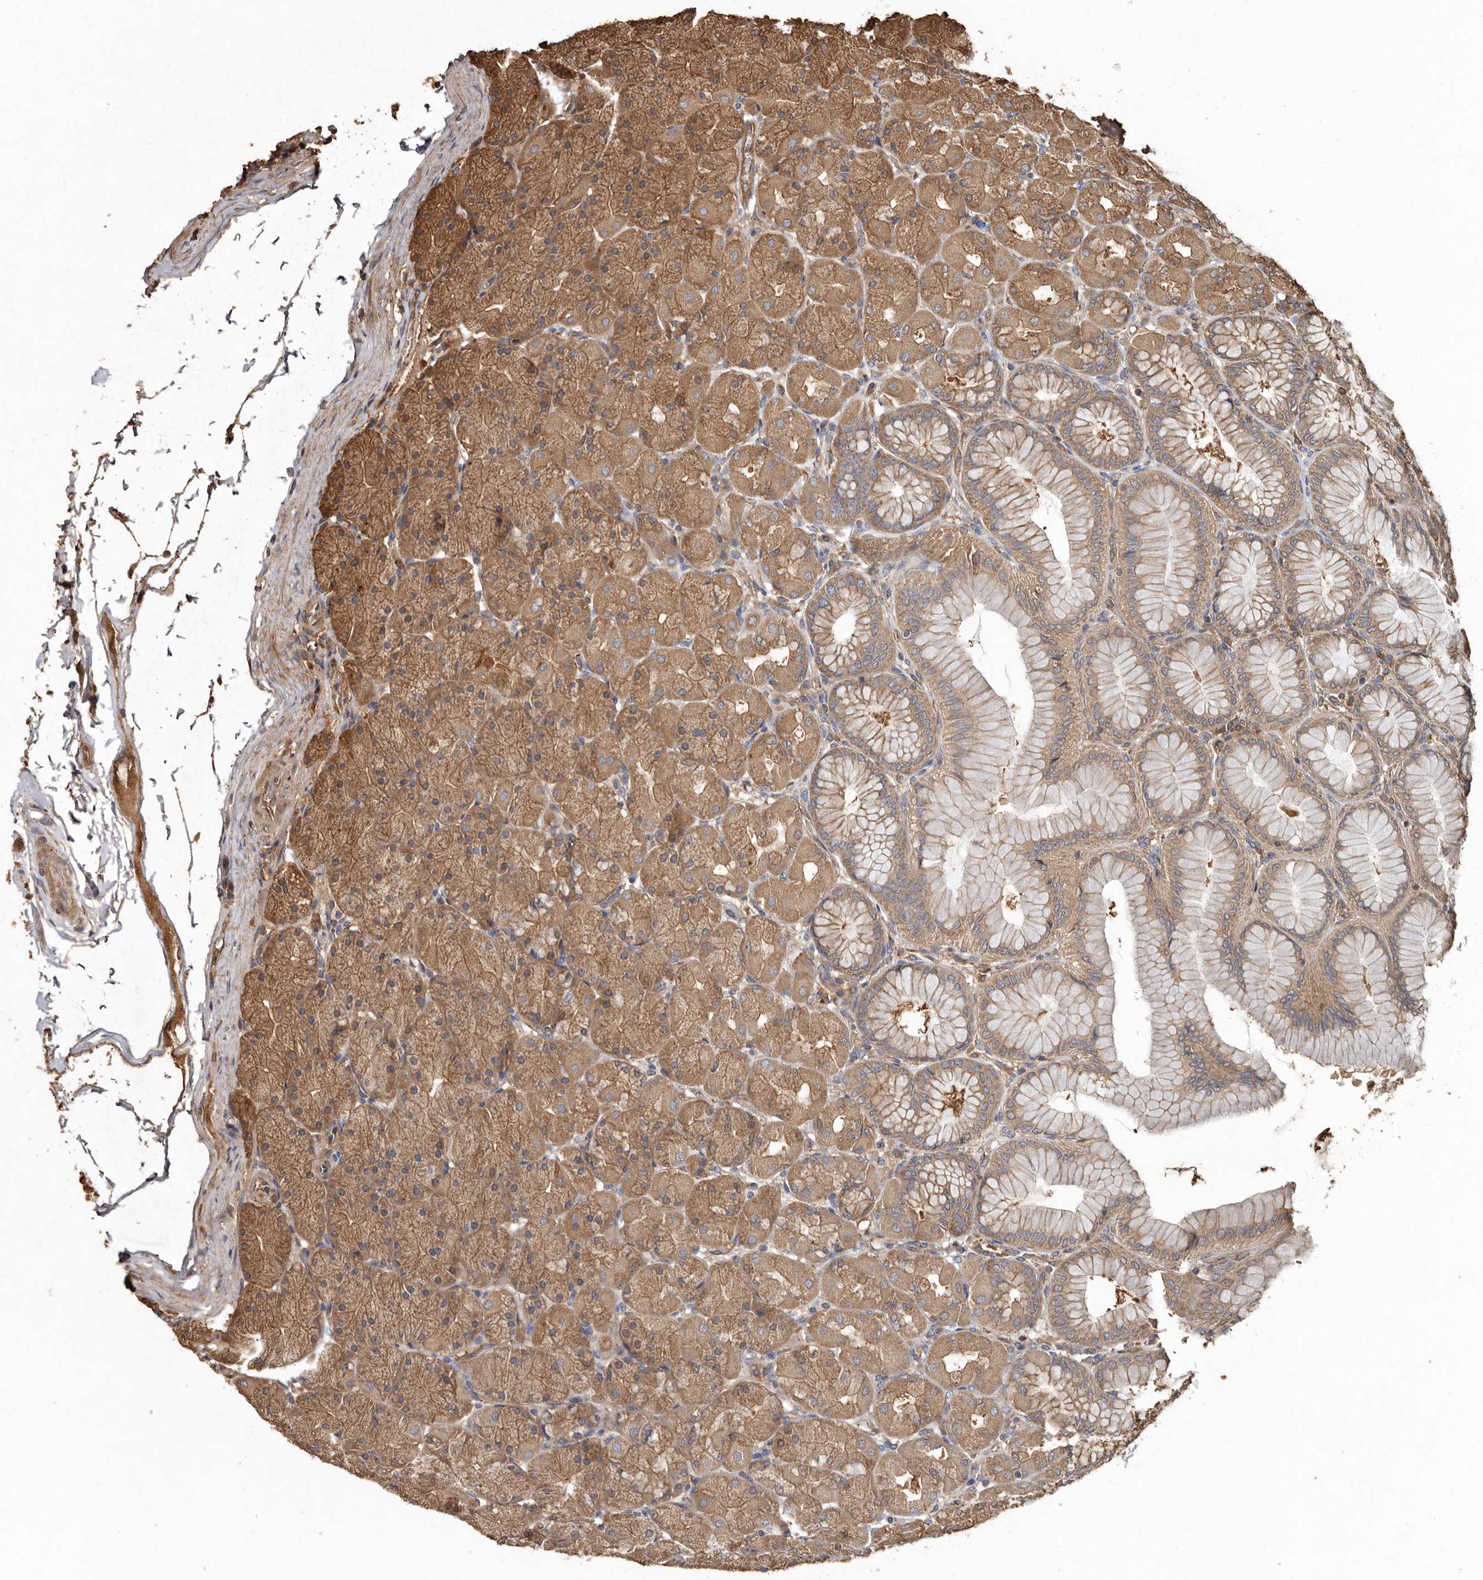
{"staining": {"intensity": "moderate", "quantity": ">75%", "location": "cytoplasmic/membranous"}, "tissue": "stomach", "cell_type": "Glandular cells", "image_type": "normal", "snomed": [{"axis": "morphology", "description": "Normal tissue, NOS"}, {"axis": "topography", "description": "Stomach, upper"}], "caption": "IHC photomicrograph of normal human stomach stained for a protein (brown), which exhibits medium levels of moderate cytoplasmic/membranous expression in approximately >75% of glandular cells.", "gene": "FLCN", "patient": {"sex": "female", "age": 56}}